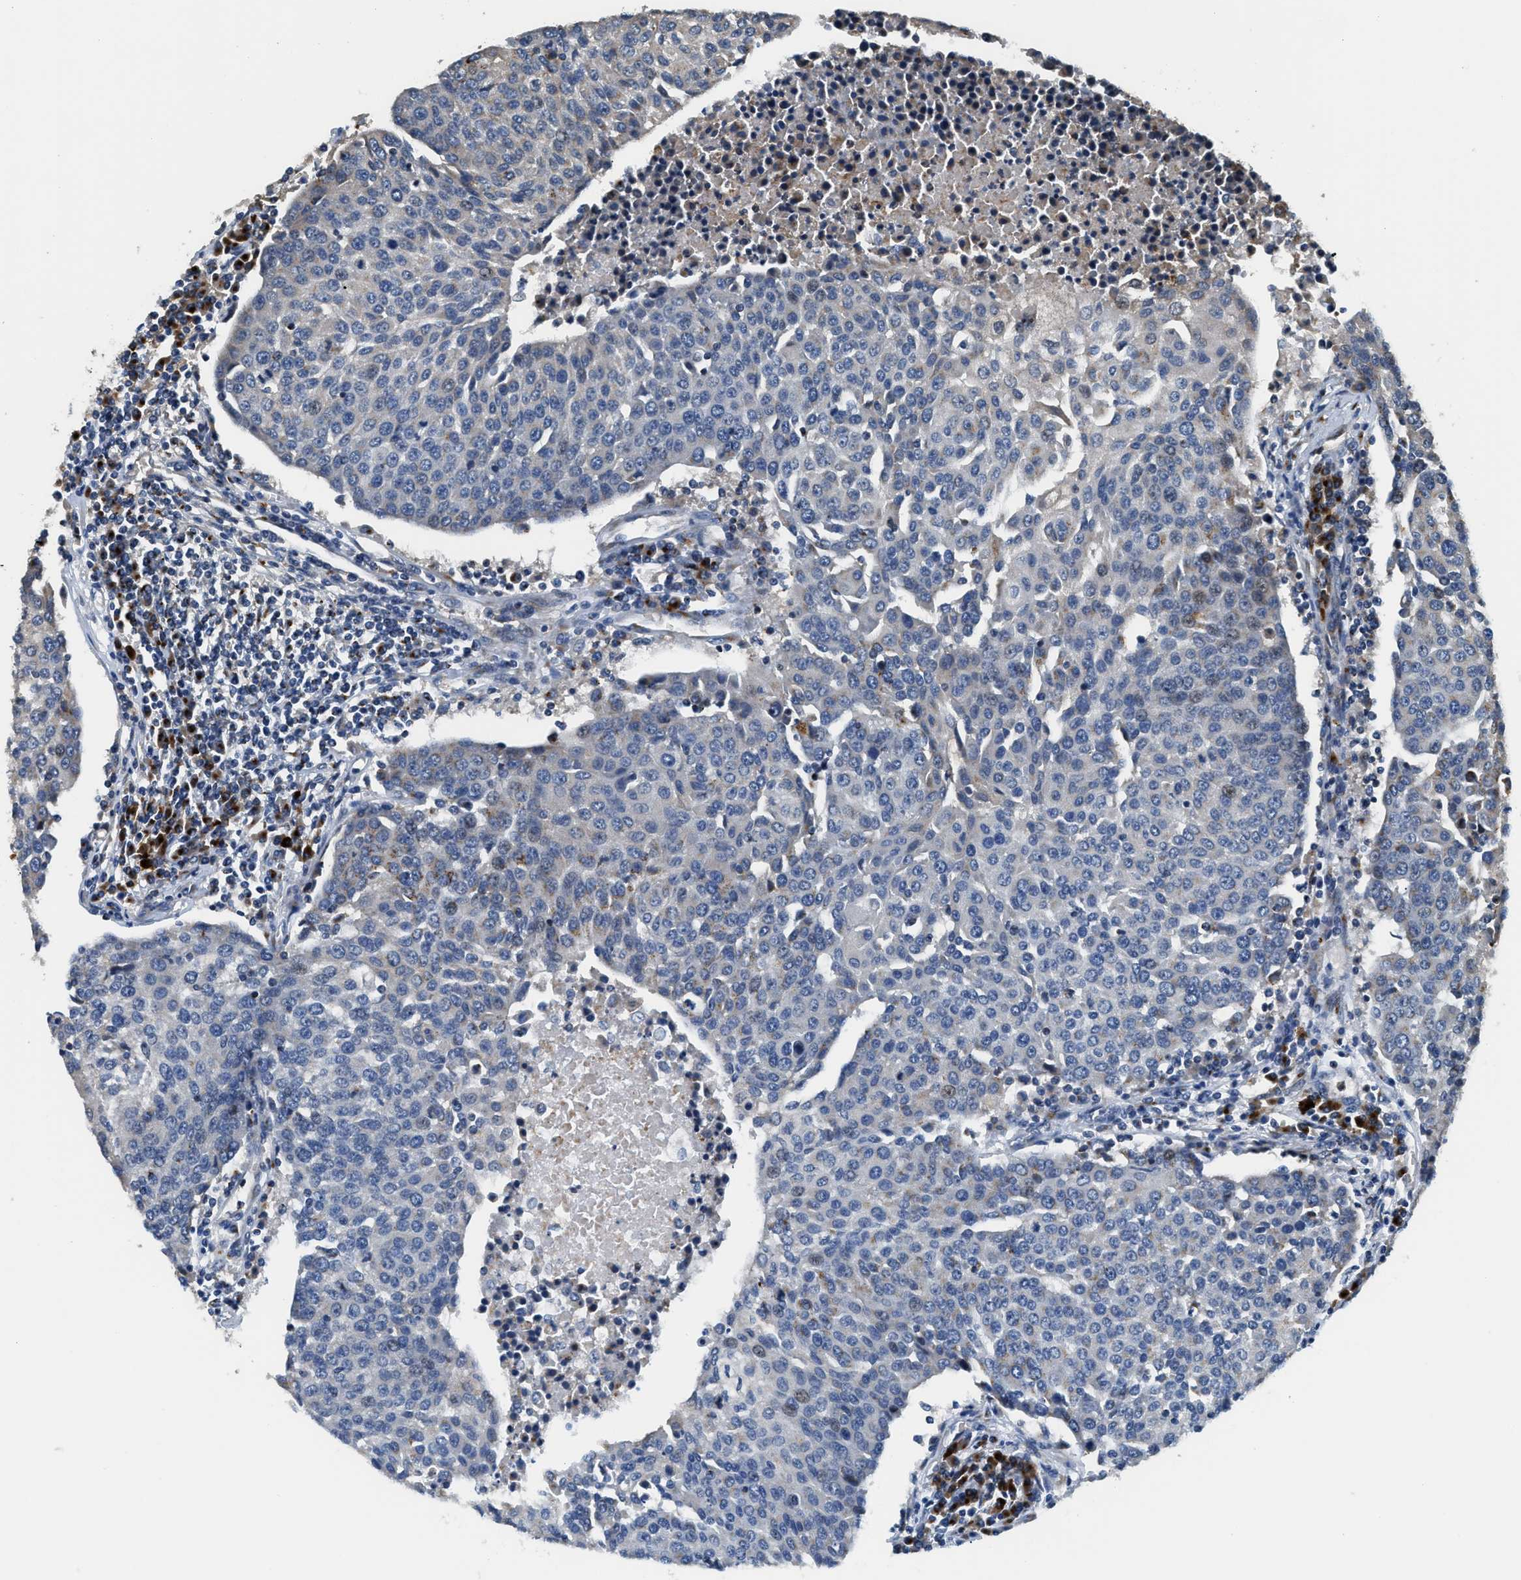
{"staining": {"intensity": "weak", "quantity": "25%-75%", "location": "cytoplasmic/membranous,nuclear"}, "tissue": "urothelial cancer", "cell_type": "Tumor cells", "image_type": "cancer", "snomed": [{"axis": "morphology", "description": "Urothelial carcinoma, High grade"}, {"axis": "topography", "description": "Urinary bladder"}], "caption": "High-power microscopy captured an immunohistochemistry image of high-grade urothelial carcinoma, revealing weak cytoplasmic/membranous and nuclear positivity in about 25%-75% of tumor cells.", "gene": "FUT8", "patient": {"sex": "female", "age": 85}}